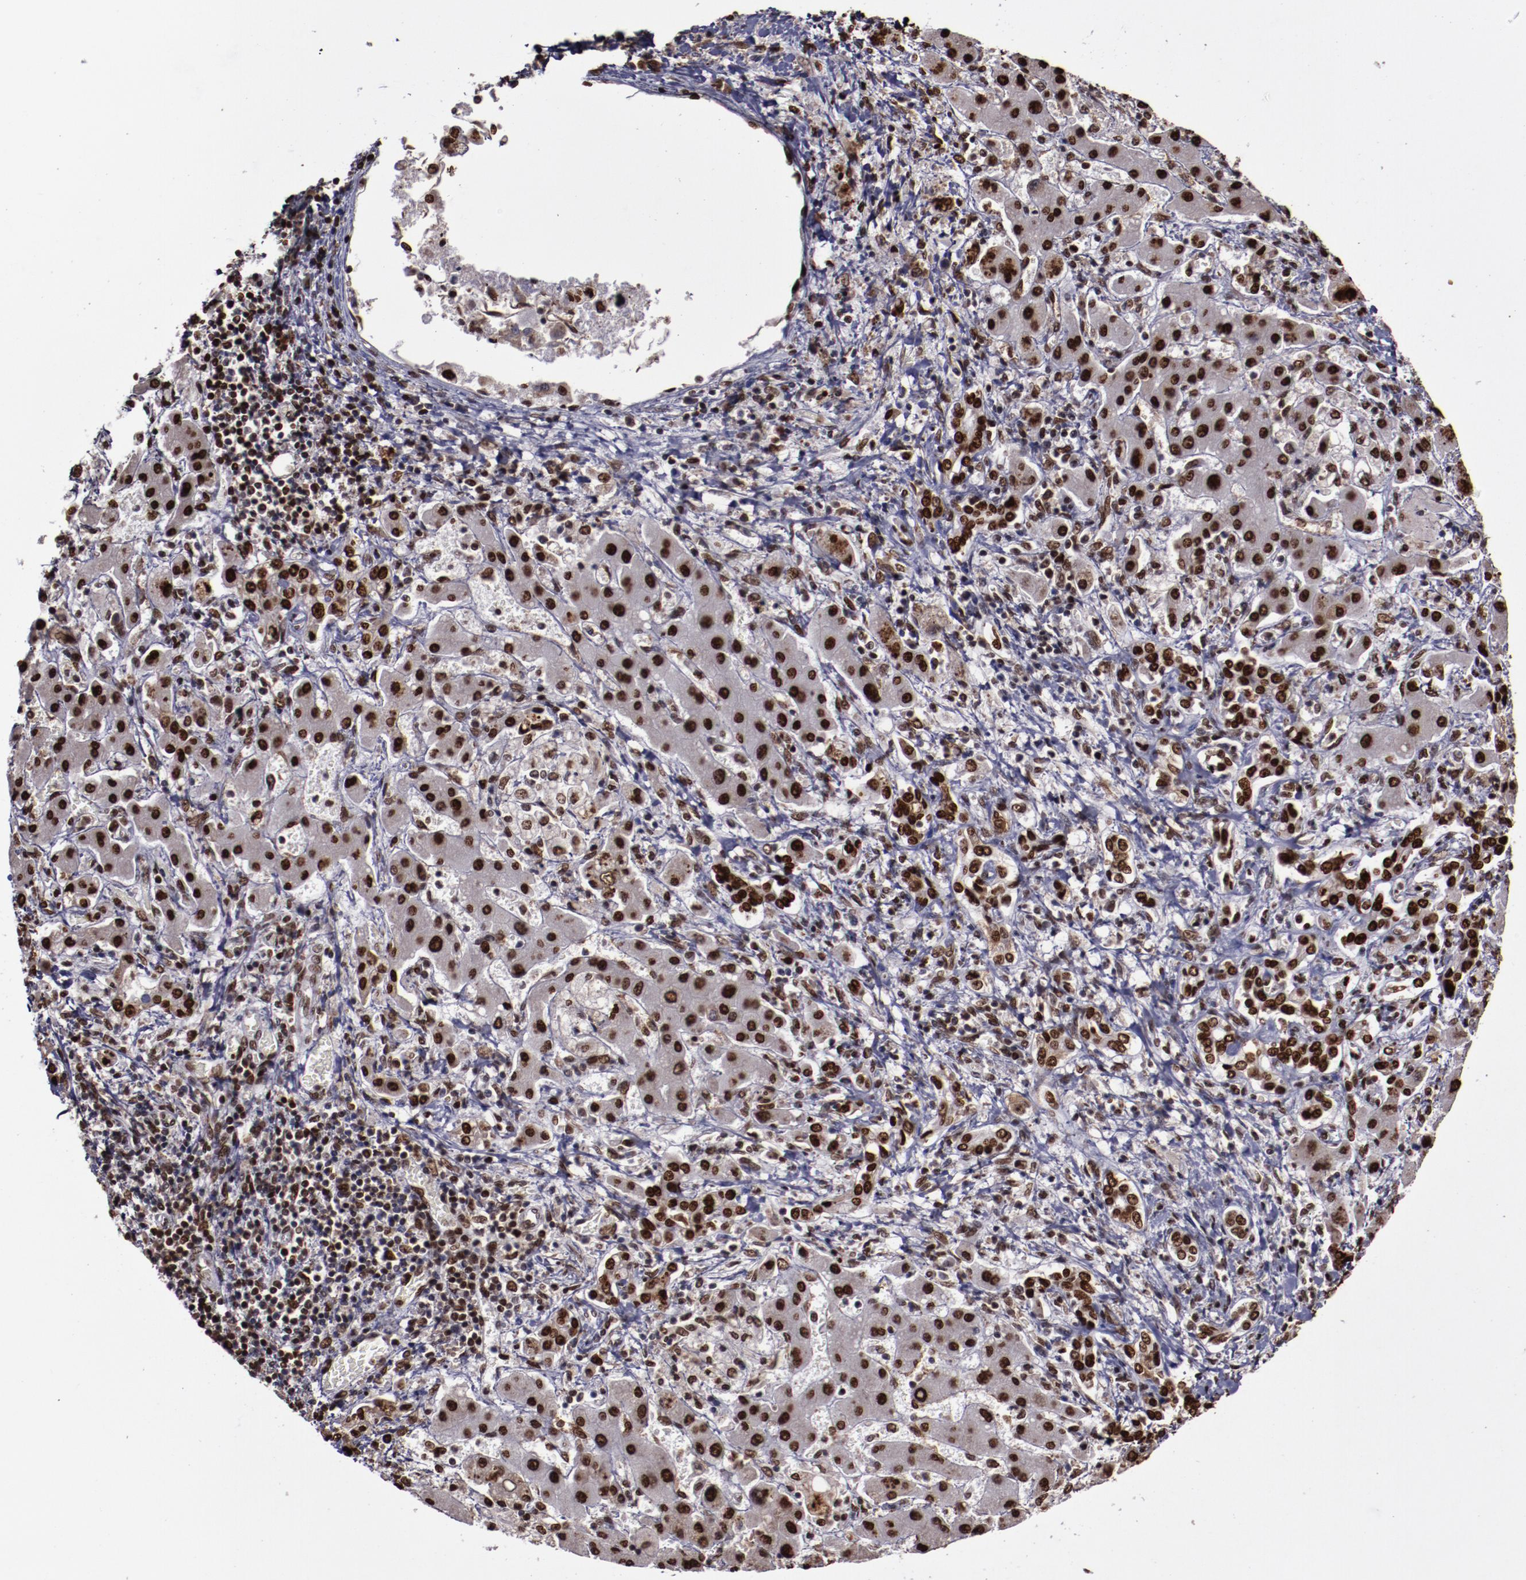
{"staining": {"intensity": "strong", "quantity": ">75%", "location": "nuclear"}, "tissue": "liver cancer", "cell_type": "Tumor cells", "image_type": "cancer", "snomed": [{"axis": "morphology", "description": "Cholangiocarcinoma"}, {"axis": "topography", "description": "Liver"}], "caption": "Liver cholangiocarcinoma stained for a protein shows strong nuclear positivity in tumor cells.", "gene": "APEX1", "patient": {"sex": "male", "age": 50}}